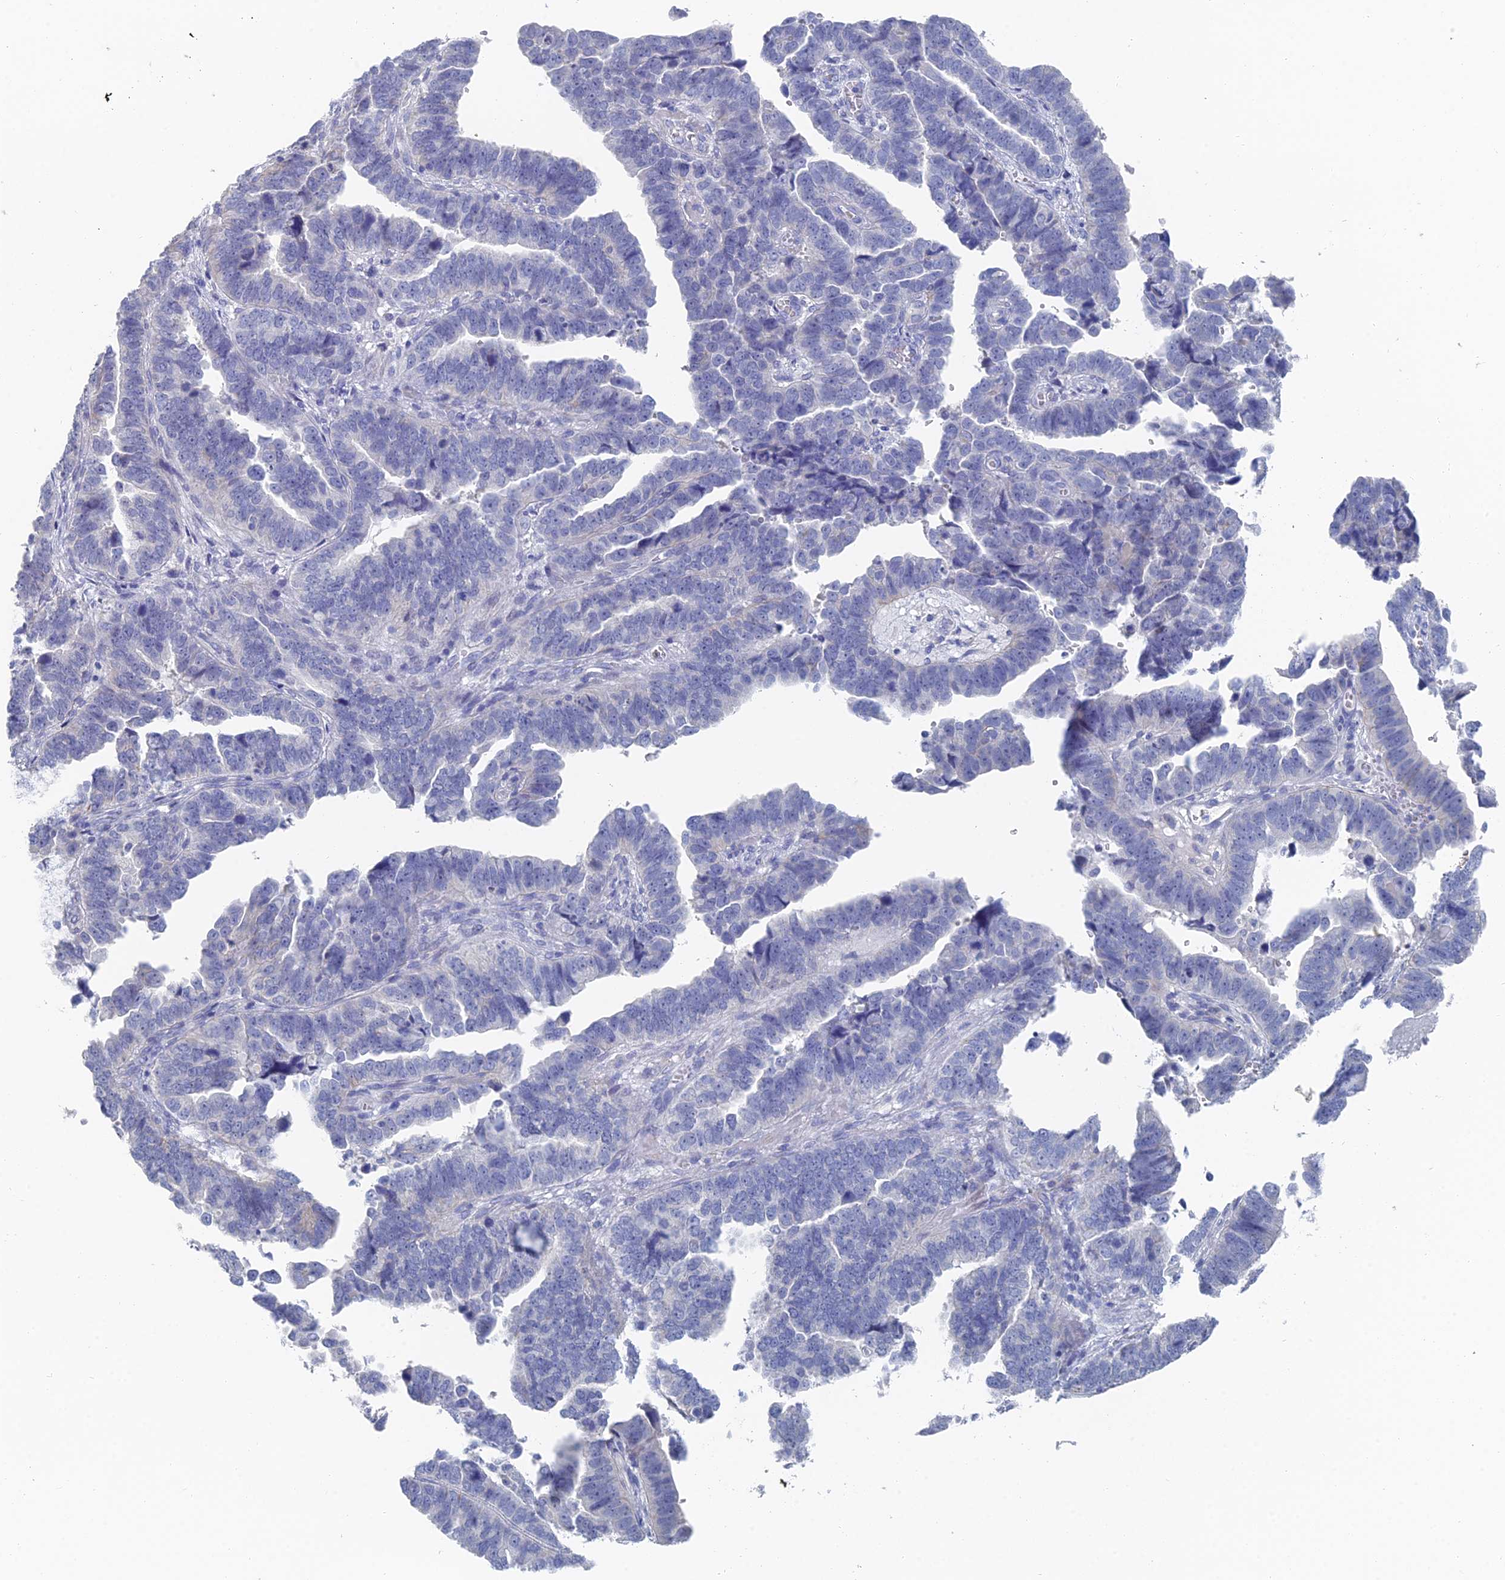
{"staining": {"intensity": "negative", "quantity": "none", "location": "none"}, "tissue": "endometrial cancer", "cell_type": "Tumor cells", "image_type": "cancer", "snomed": [{"axis": "morphology", "description": "Adenocarcinoma, NOS"}, {"axis": "topography", "description": "Endometrium"}], "caption": "DAB (3,3'-diaminobenzidine) immunohistochemical staining of endometrial cancer (adenocarcinoma) exhibits no significant staining in tumor cells.", "gene": "GFAP", "patient": {"sex": "female", "age": 75}}